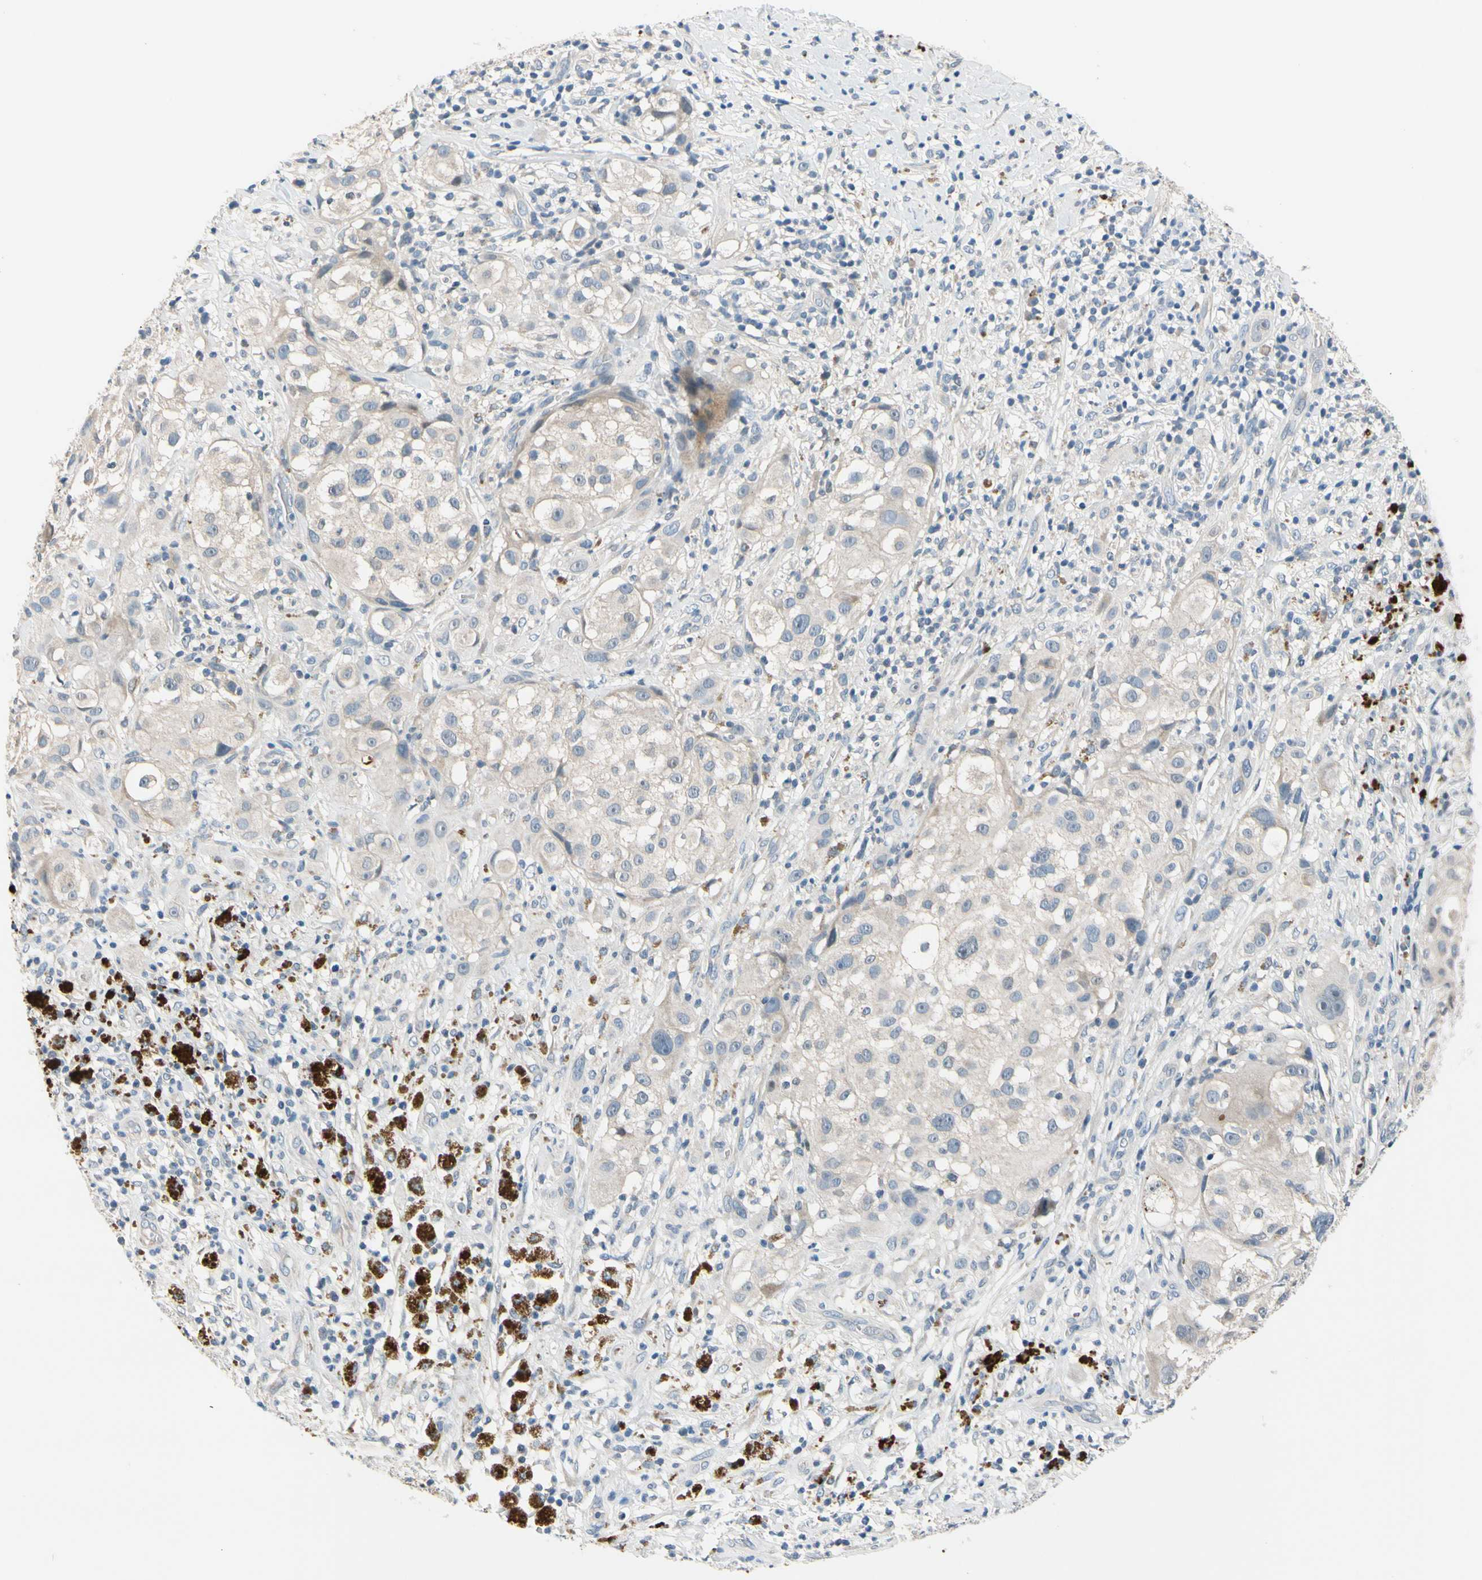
{"staining": {"intensity": "negative", "quantity": "none", "location": "none"}, "tissue": "melanoma", "cell_type": "Tumor cells", "image_type": "cancer", "snomed": [{"axis": "morphology", "description": "Necrosis, NOS"}, {"axis": "morphology", "description": "Malignant melanoma, NOS"}, {"axis": "topography", "description": "Skin"}], "caption": "This is an immunohistochemistry photomicrograph of malignant melanoma. There is no expression in tumor cells.", "gene": "SLC27A6", "patient": {"sex": "female", "age": 87}}